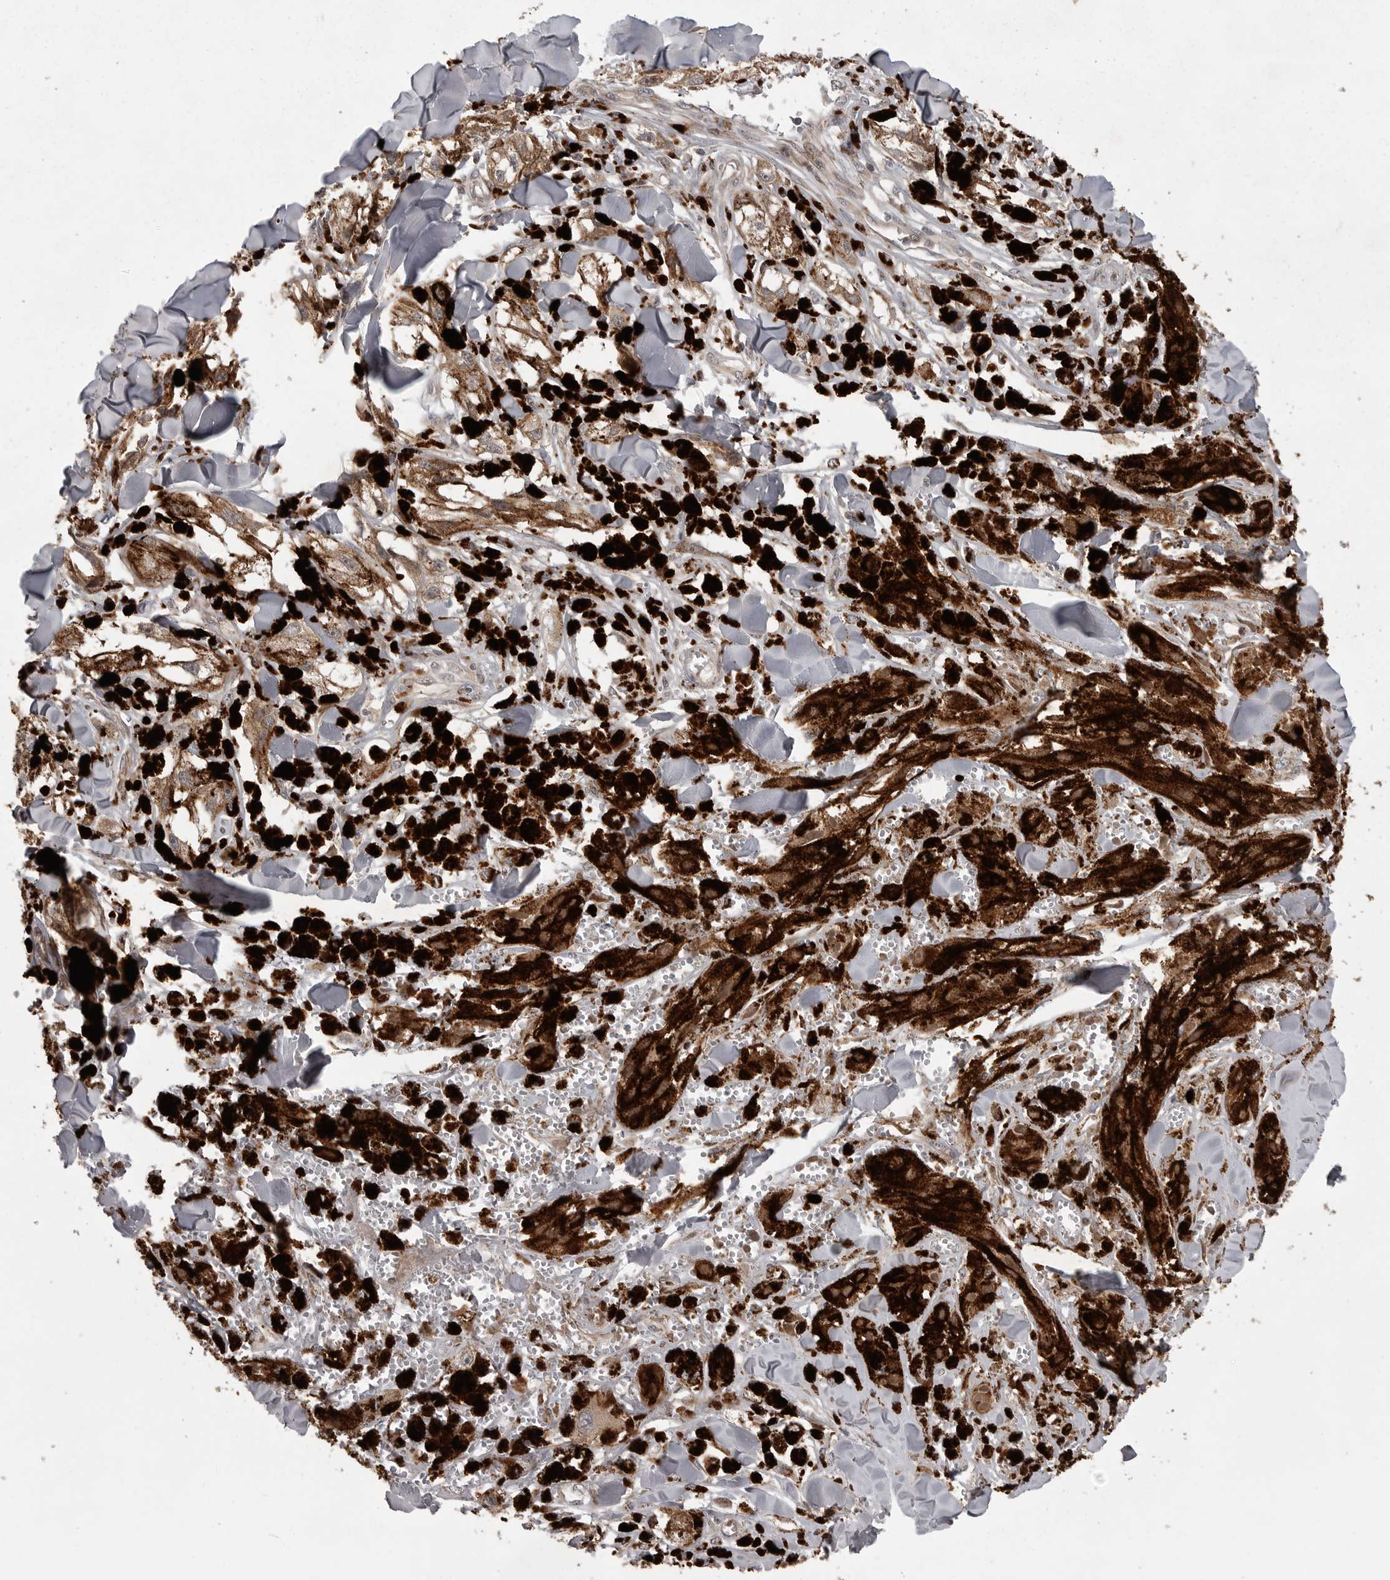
{"staining": {"intensity": "moderate", "quantity": ">75%", "location": "cytoplasmic/membranous"}, "tissue": "melanoma", "cell_type": "Tumor cells", "image_type": "cancer", "snomed": [{"axis": "morphology", "description": "Malignant melanoma, NOS"}, {"axis": "topography", "description": "Skin"}], "caption": "Tumor cells demonstrate medium levels of moderate cytoplasmic/membranous staining in about >75% of cells in melanoma. The protein of interest is stained brown, and the nuclei are stained in blue (DAB (3,3'-diaminobenzidine) IHC with brightfield microscopy, high magnification).", "gene": "GPR31", "patient": {"sex": "male", "age": 88}}